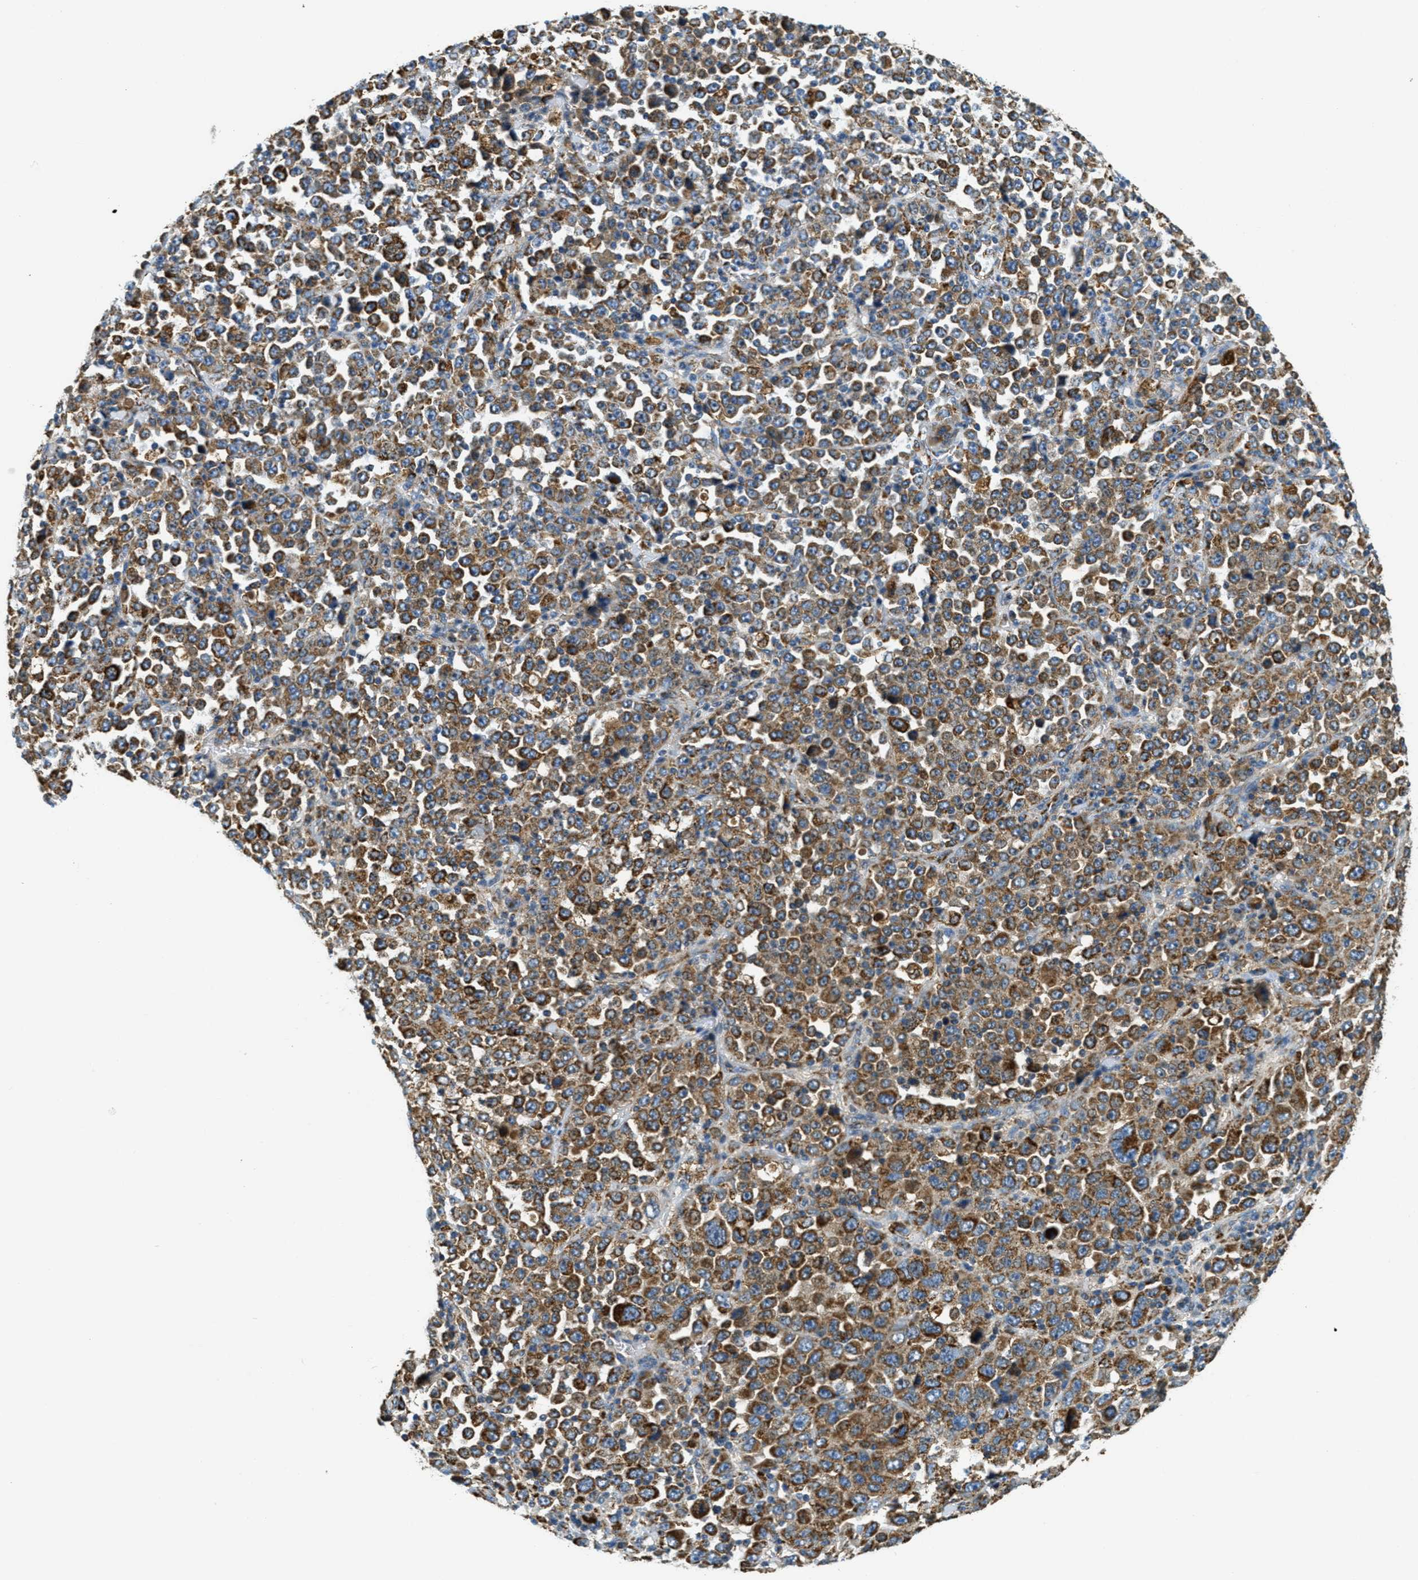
{"staining": {"intensity": "strong", "quantity": ">75%", "location": "cytoplasmic/membranous"}, "tissue": "stomach cancer", "cell_type": "Tumor cells", "image_type": "cancer", "snomed": [{"axis": "morphology", "description": "Normal tissue, NOS"}, {"axis": "morphology", "description": "Adenocarcinoma, NOS"}, {"axis": "topography", "description": "Stomach, upper"}, {"axis": "topography", "description": "Stomach"}], "caption": "Immunohistochemical staining of stomach cancer (adenocarcinoma) shows high levels of strong cytoplasmic/membranous protein staining in about >75% of tumor cells.", "gene": "HLCS", "patient": {"sex": "male", "age": 59}}